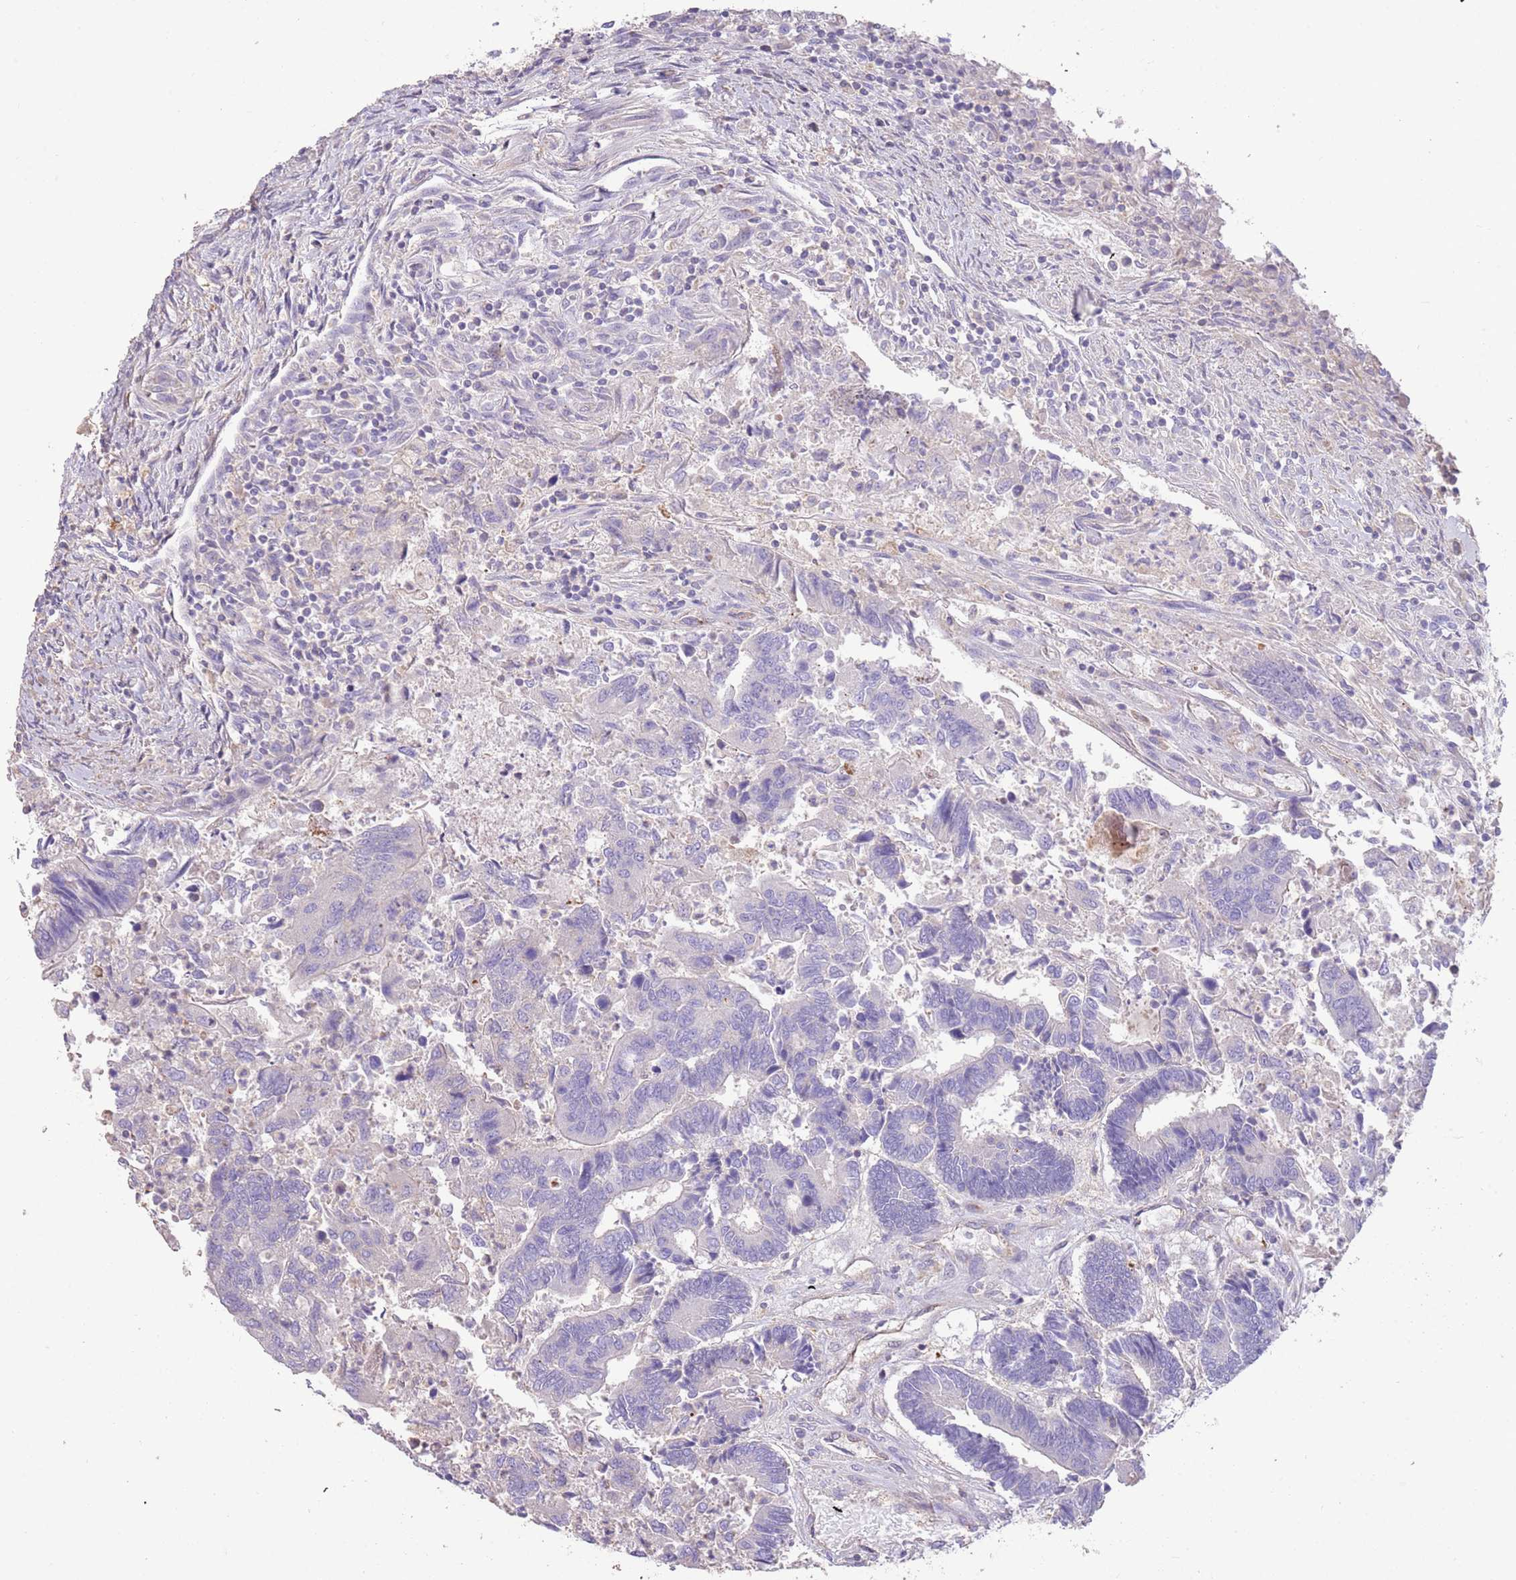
{"staining": {"intensity": "negative", "quantity": "none", "location": "none"}, "tissue": "colorectal cancer", "cell_type": "Tumor cells", "image_type": "cancer", "snomed": [{"axis": "morphology", "description": "Adenocarcinoma, NOS"}, {"axis": "topography", "description": "Colon"}], "caption": "Tumor cells are negative for protein expression in human adenocarcinoma (colorectal). (Immunohistochemistry, brightfield microscopy, high magnification).", "gene": "SFTPA1", "patient": {"sex": "female", "age": 67}}